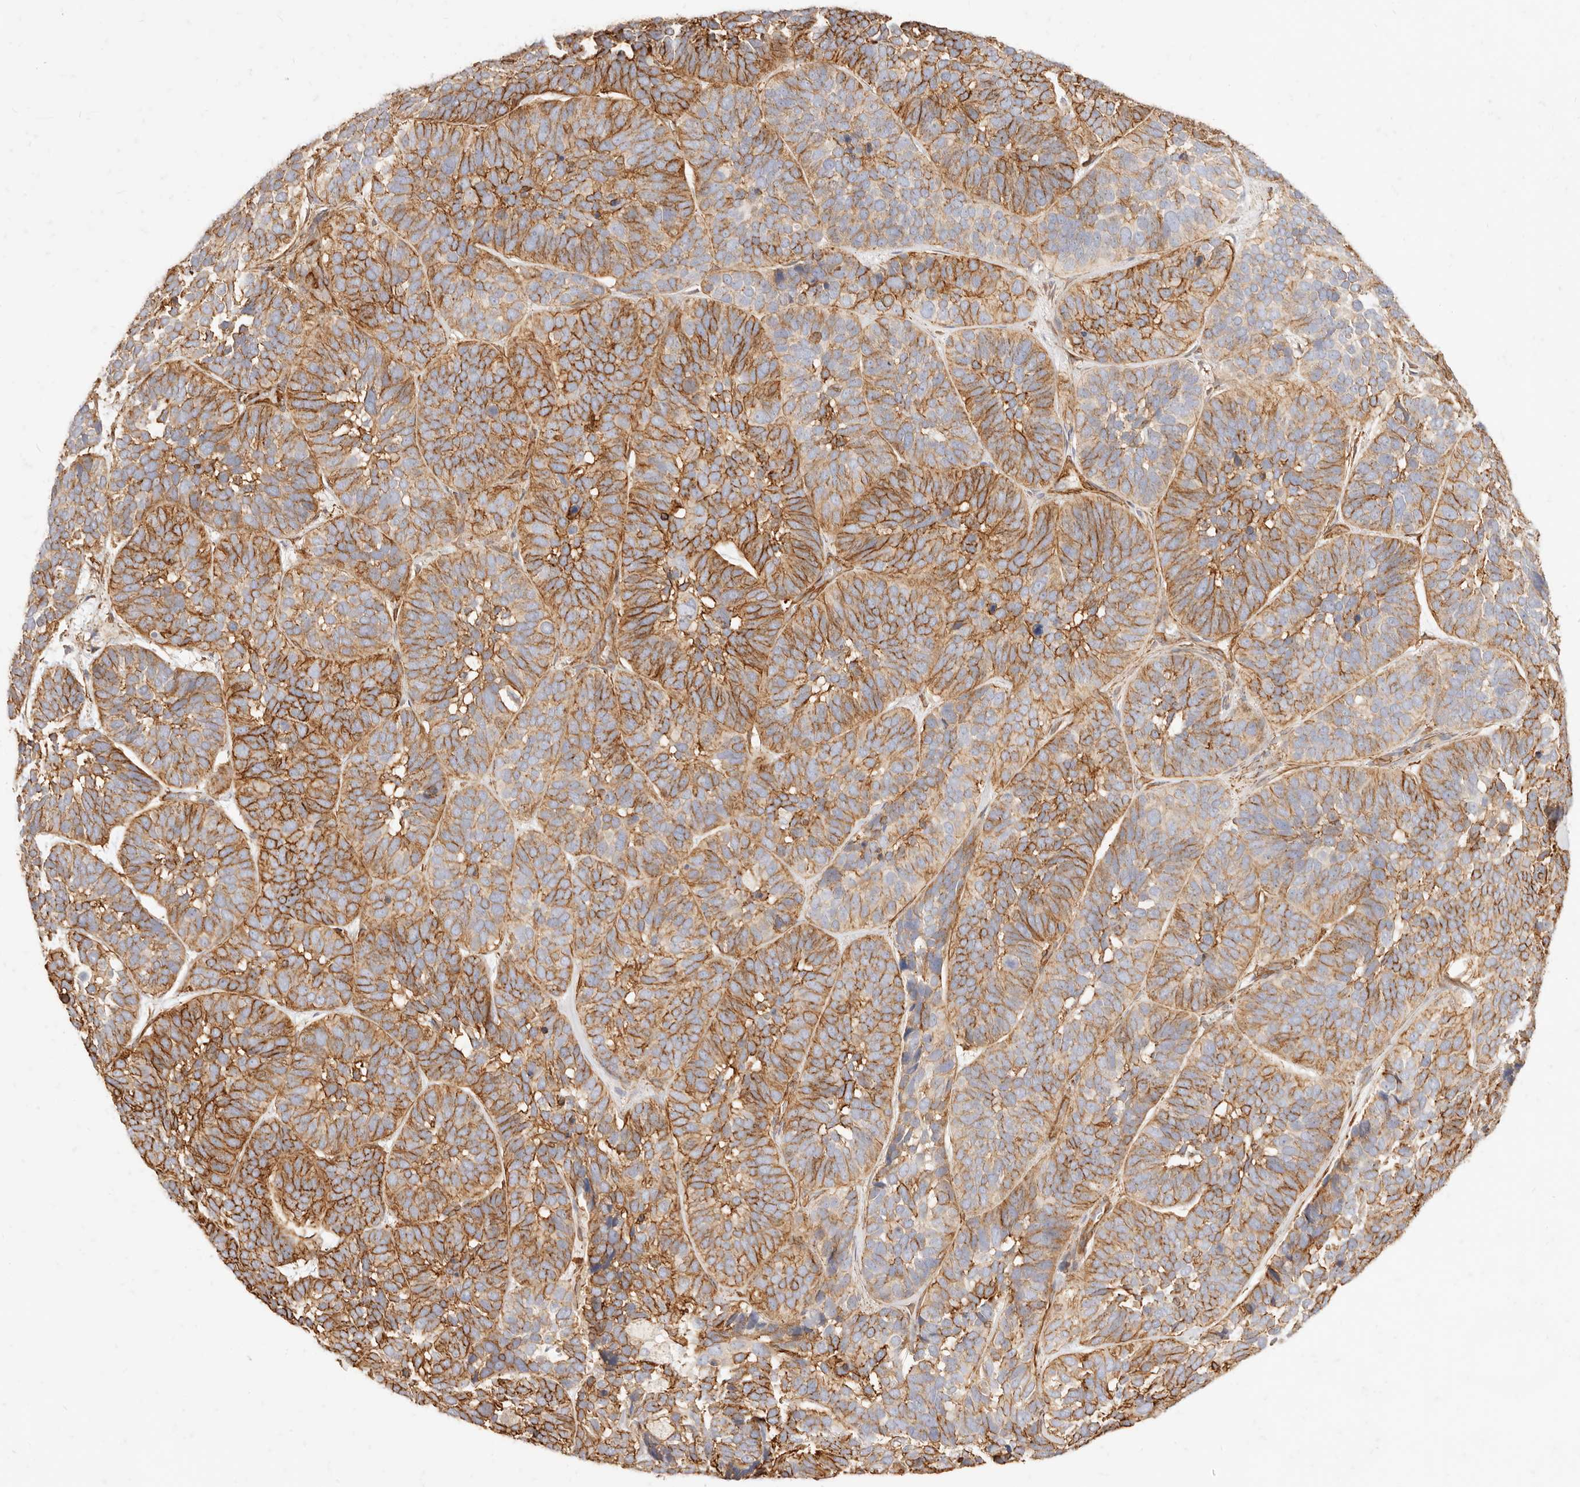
{"staining": {"intensity": "moderate", "quantity": ">75%", "location": "cytoplasmic/membranous"}, "tissue": "skin cancer", "cell_type": "Tumor cells", "image_type": "cancer", "snomed": [{"axis": "morphology", "description": "Basal cell carcinoma"}, {"axis": "topography", "description": "Skin"}], "caption": "Skin basal cell carcinoma stained for a protein exhibits moderate cytoplasmic/membranous positivity in tumor cells.", "gene": "TMTC2", "patient": {"sex": "male", "age": 62}}